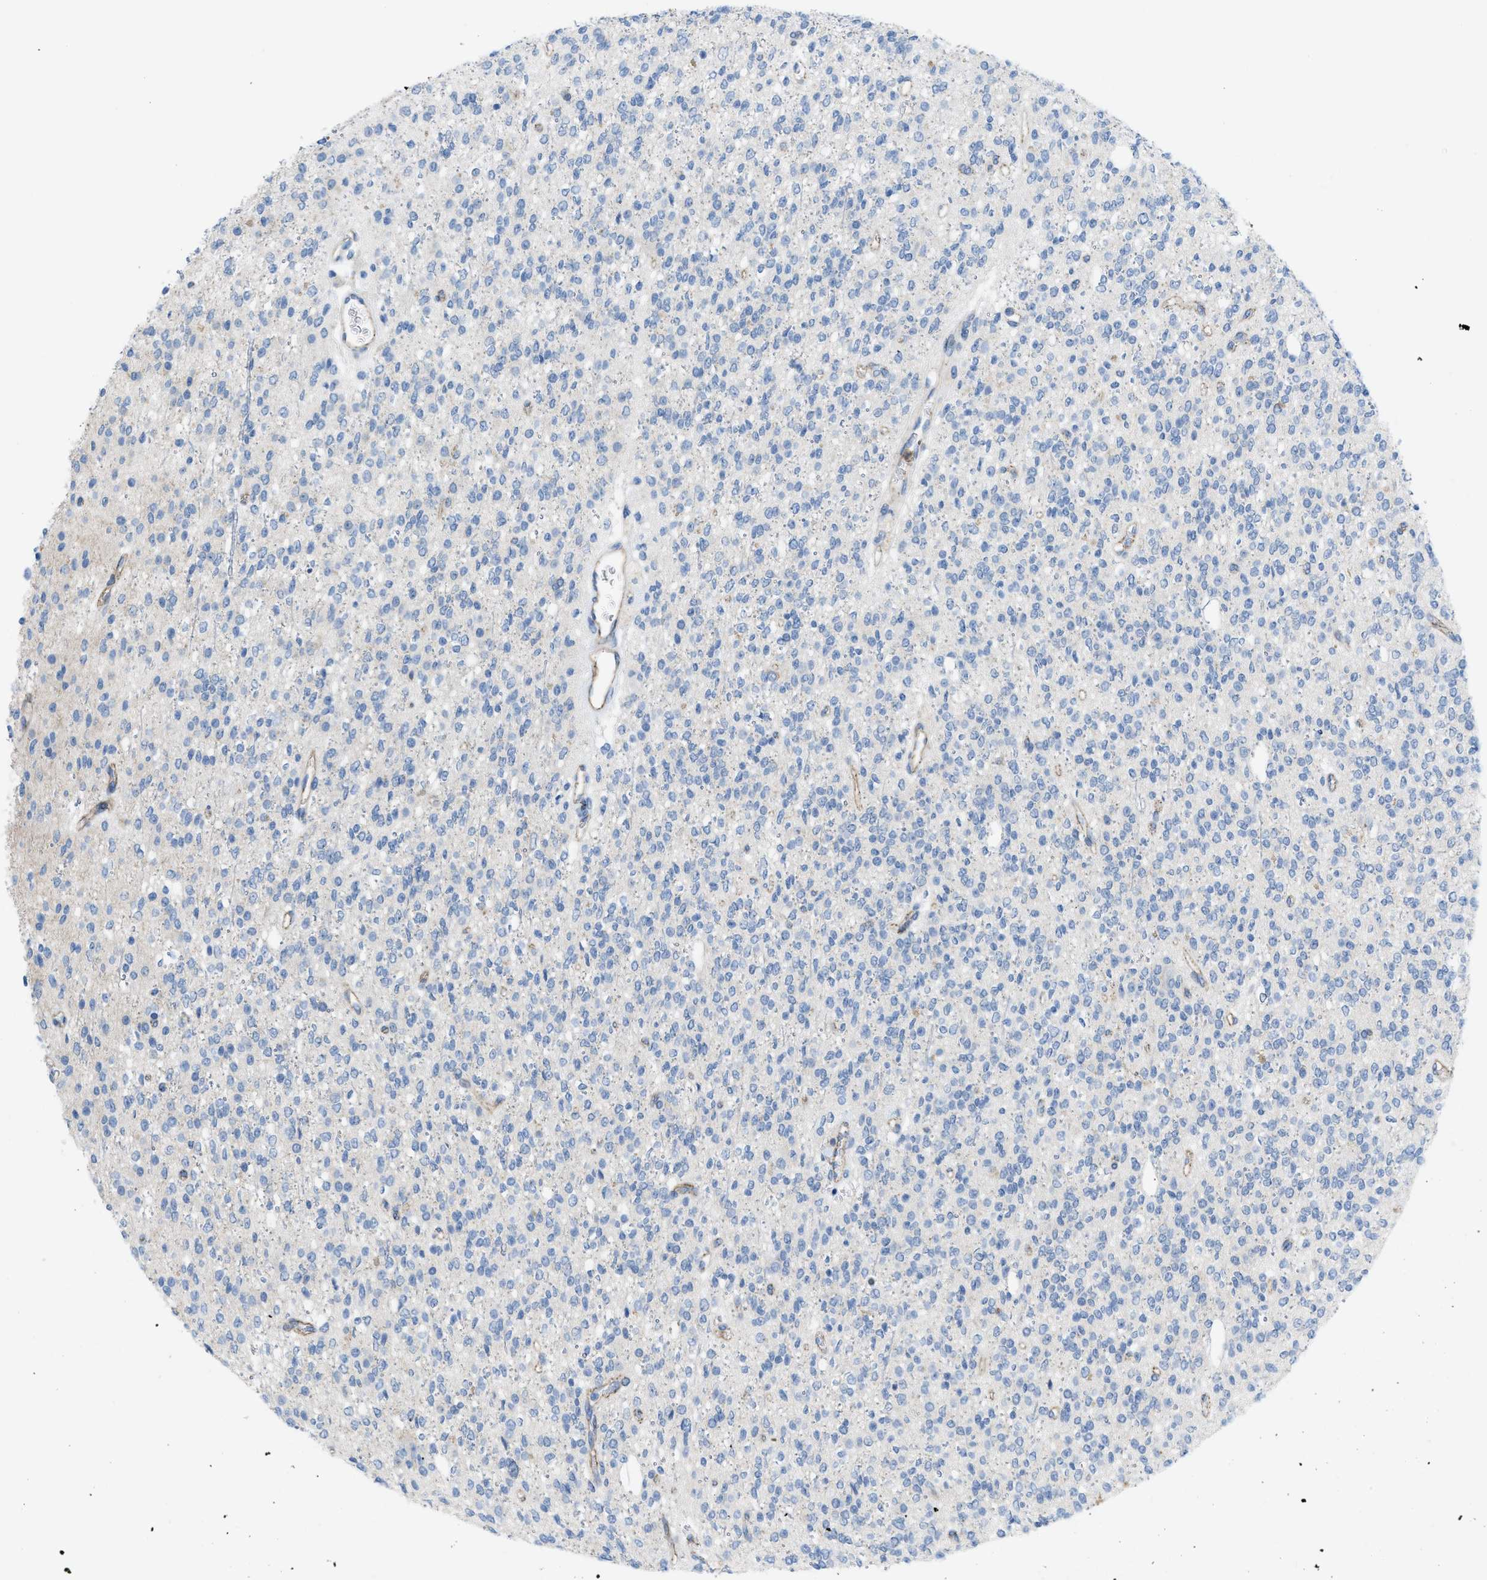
{"staining": {"intensity": "negative", "quantity": "none", "location": "none"}, "tissue": "glioma", "cell_type": "Tumor cells", "image_type": "cancer", "snomed": [{"axis": "morphology", "description": "Glioma, malignant, High grade"}, {"axis": "topography", "description": "Brain"}], "caption": "Tumor cells are negative for protein expression in human malignant glioma (high-grade). The staining is performed using DAB brown chromogen with nuclei counter-stained in using hematoxylin.", "gene": "CRB3", "patient": {"sex": "male", "age": 34}}